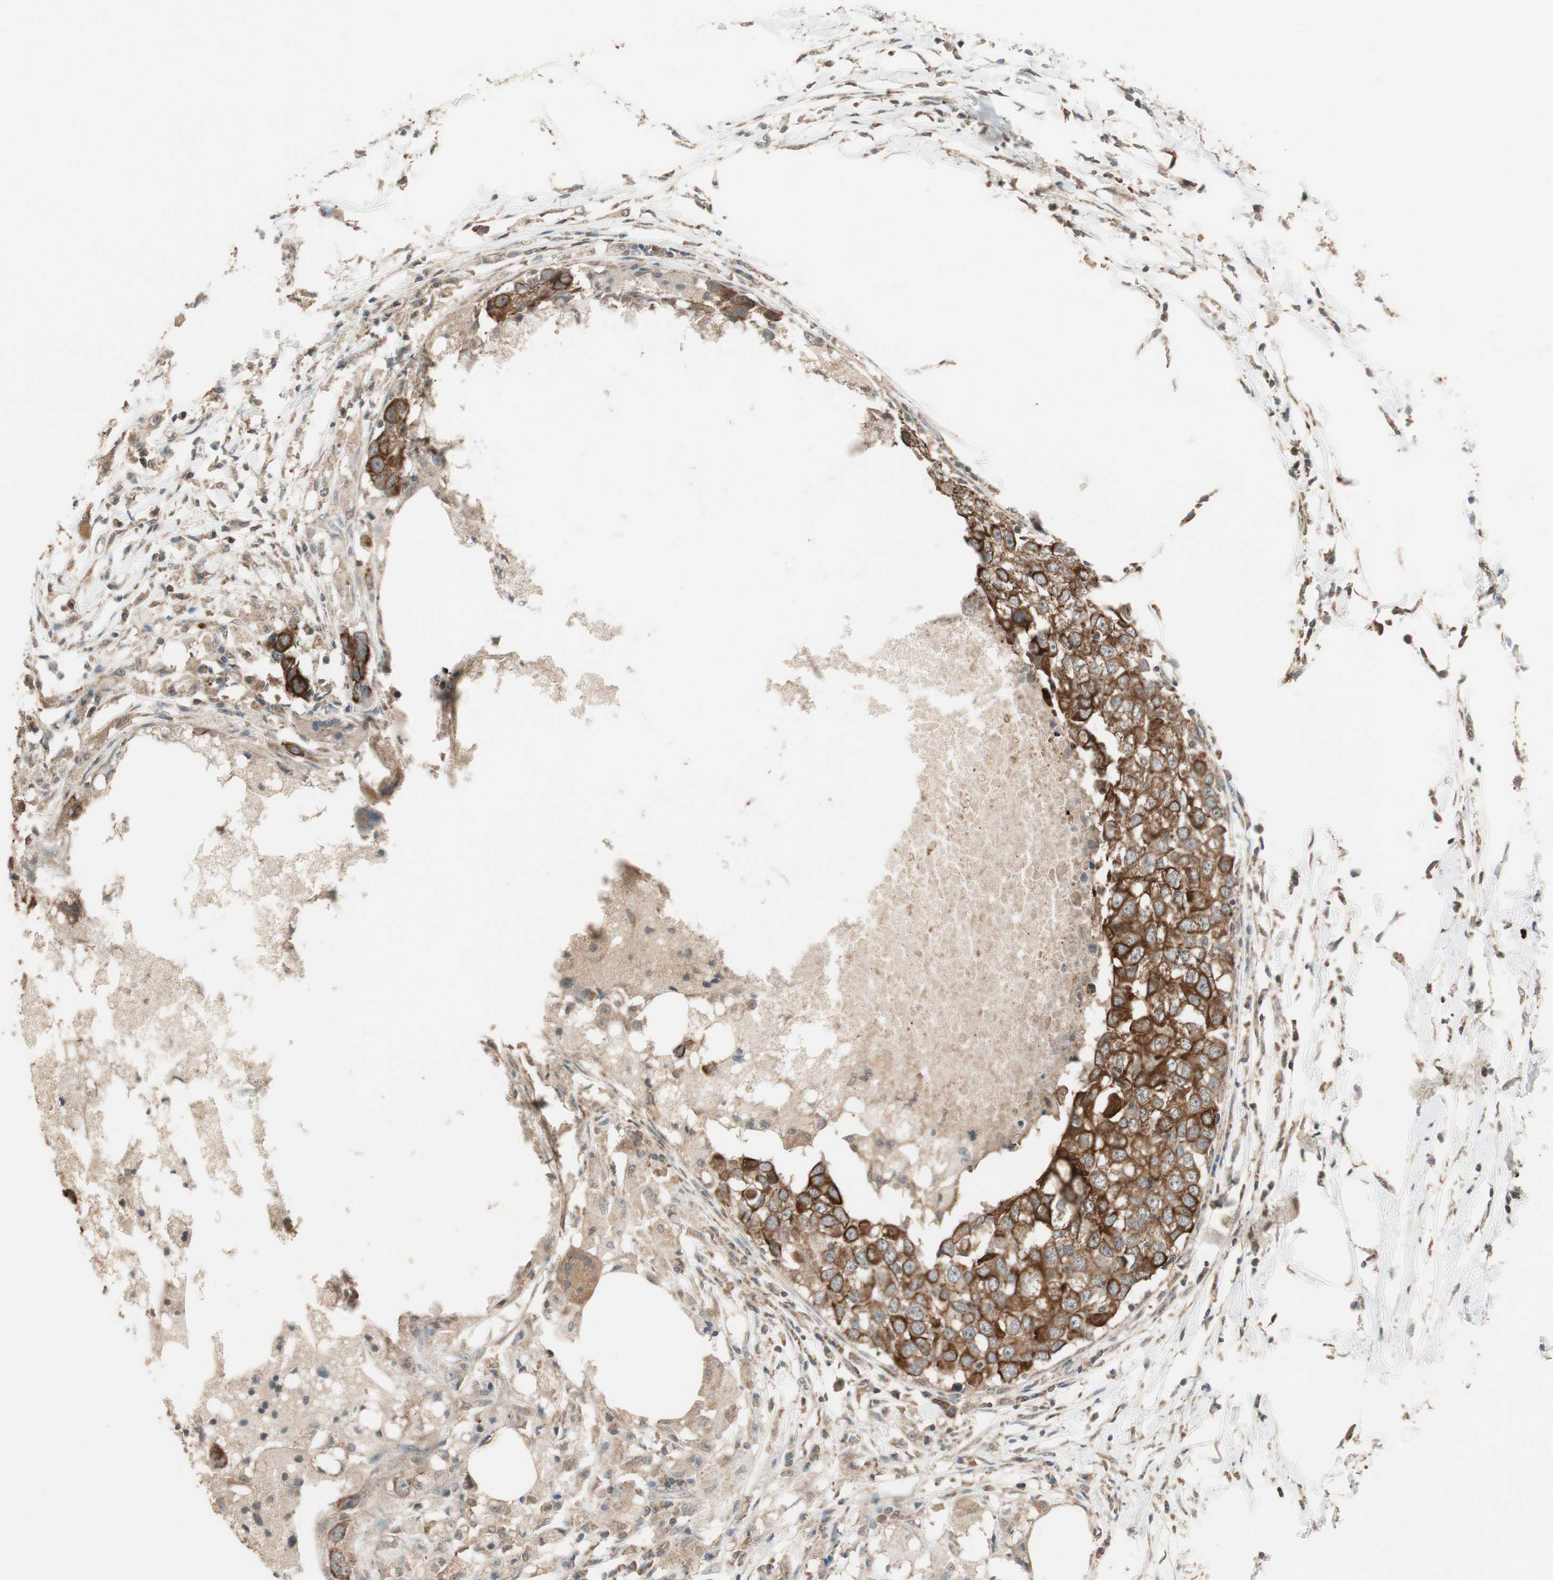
{"staining": {"intensity": "strong", "quantity": ">75%", "location": "cytoplasmic/membranous"}, "tissue": "breast cancer", "cell_type": "Tumor cells", "image_type": "cancer", "snomed": [{"axis": "morphology", "description": "Duct carcinoma"}, {"axis": "topography", "description": "Breast"}], "caption": "Immunohistochemistry (IHC) of human breast cancer (infiltrating ductal carcinoma) reveals high levels of strong cytoplasmic/membranous positivity in about >75% of tumor cells.", "gene": "TRIM21", "patient": {"sex": "female", "age": 27}}